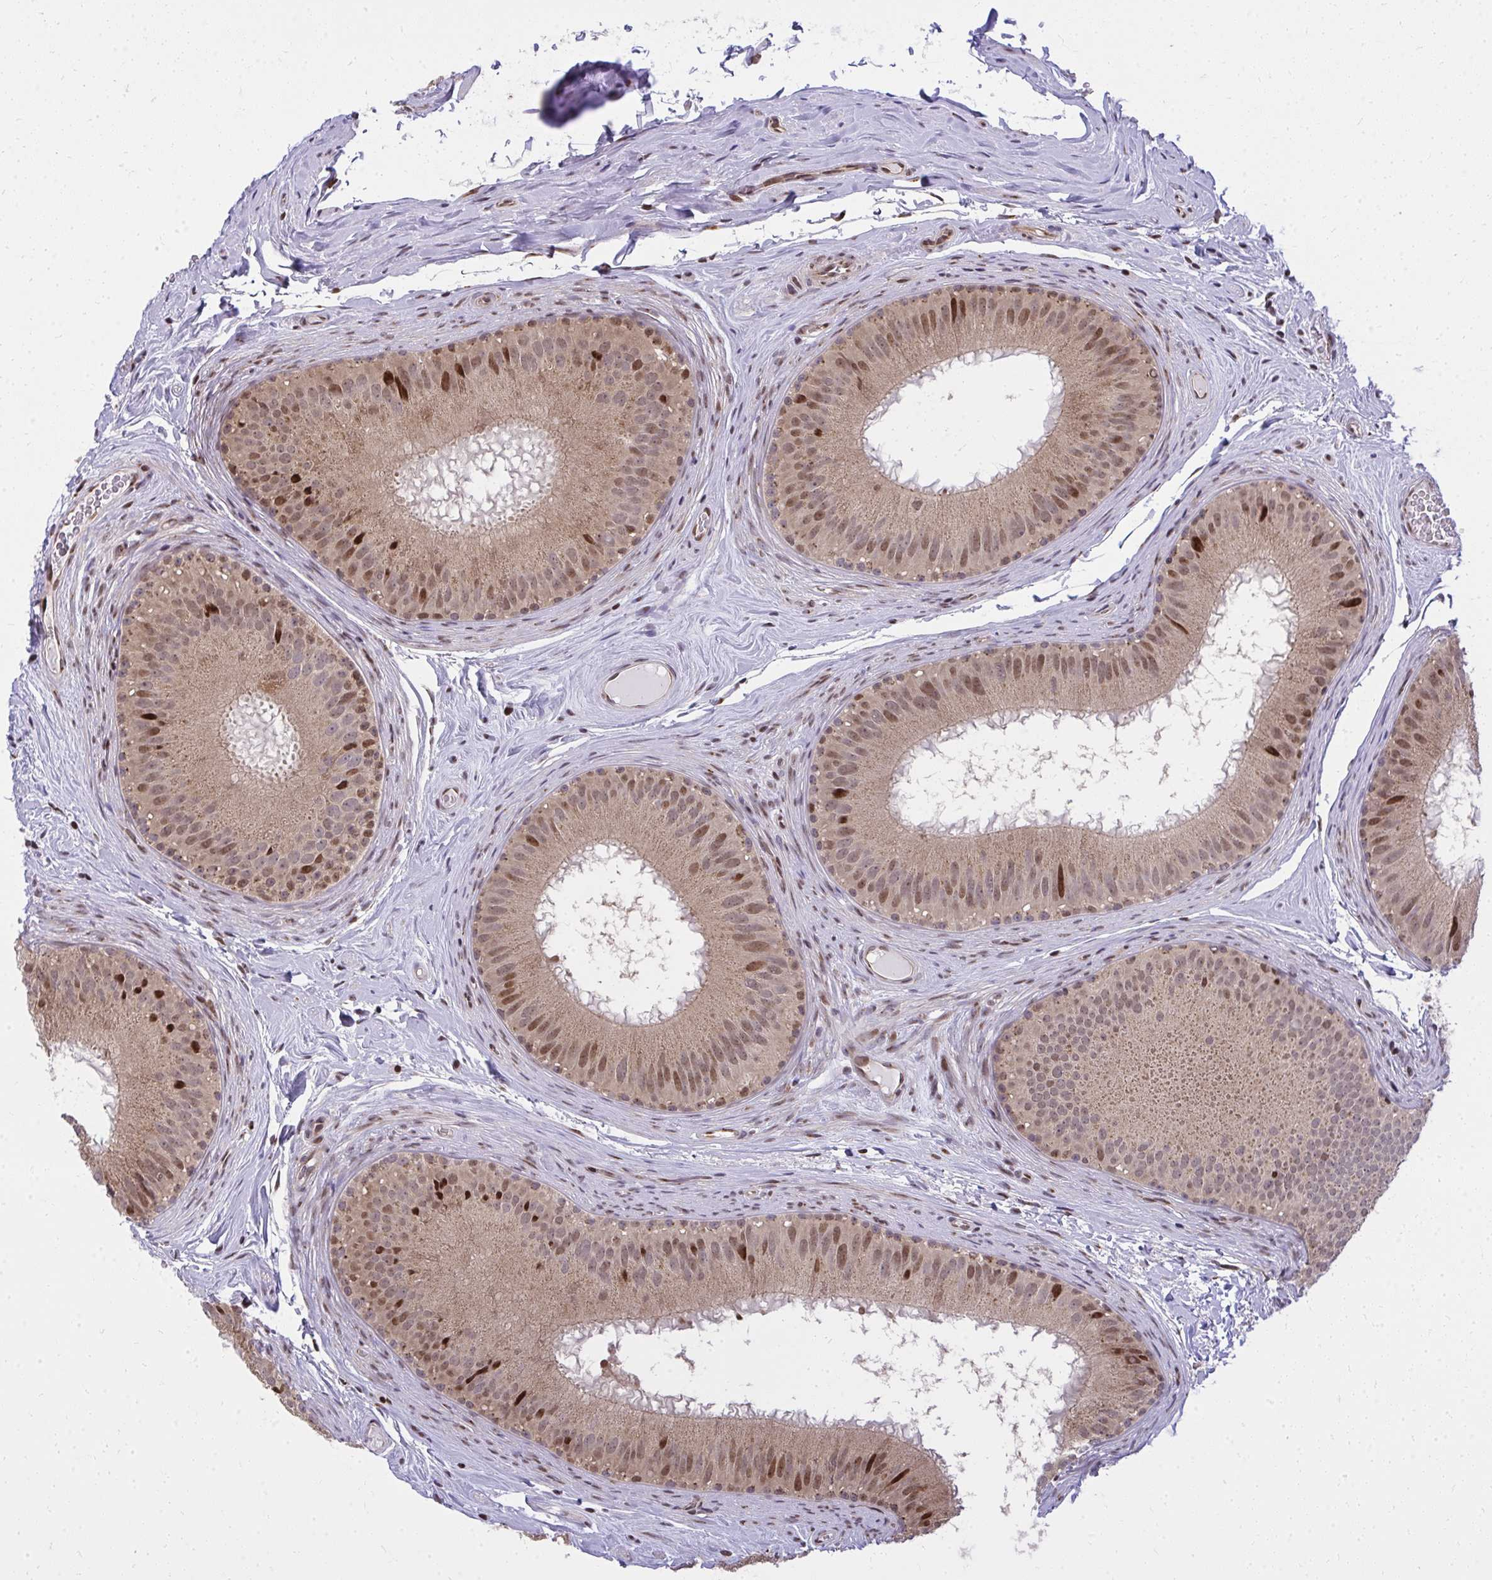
{"staining": {"intensity": "moderate", "quantity": "25%-75%", "location": "cytoplasmic/membranous,nuclear"}, "tissue": "epididymis", "cell_type": "Glandular cells", "image_type": "normal", "snomed": [{"axis": "morphology", "description": "Normal tissue, NOS"}, {"axis": "topography", "description": "Epididymis"}], "caption": "About 25%-75% of glandular cells in unremarkable epididymis exhibit moderate cytoplasmic/membranous,nuclear protein positivity as visualized by brown immunohistochemical staining.", "gene": "PIGY", "patient": {"sex": "male", "age": 44}}